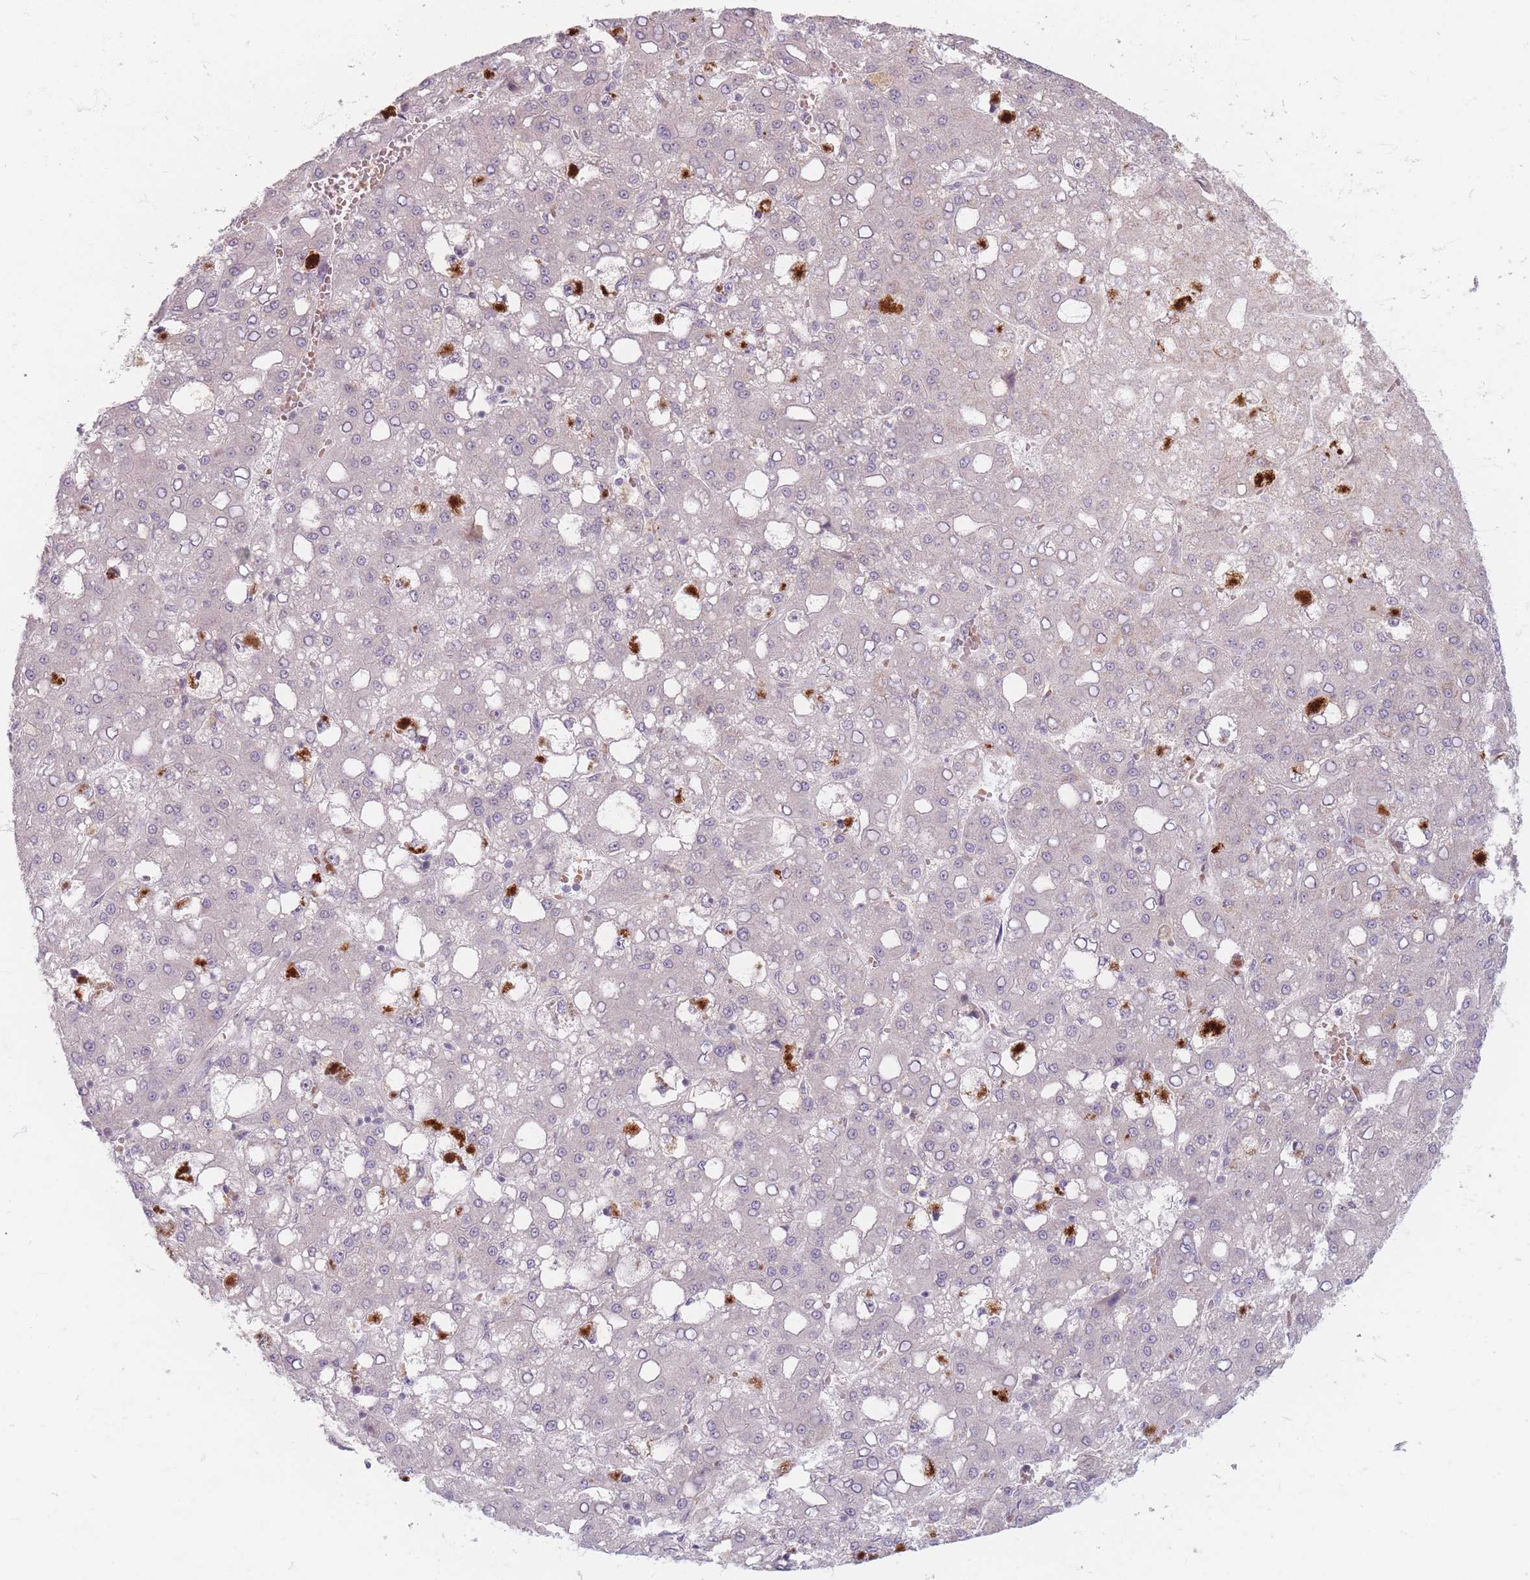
{"staining": {"intensity": "negative", "quantity": "none", "location": "none"}, "tissue": "liver cancer", "cell_type": "Tumor cells", "image_type": "cancer", "snomed": [{"axis": "morphology", "description": "Carcinoma, Hepatocellular, NOS"}, {"axis": "topography", "description": "Liver"}], "caption": "This is a photomicrograph of immunohistochemistry staining of liver cancer, which shows no expression in tumor cells. Brightfield microscopy of immunohistochemistry stained with DAB (3,3'-diaminobenzidine) (brown) and hematoxylin (blue), captured at high magnification.", "gene": "CHCHD7", "patient": {"sex": "male", "age": 65}}